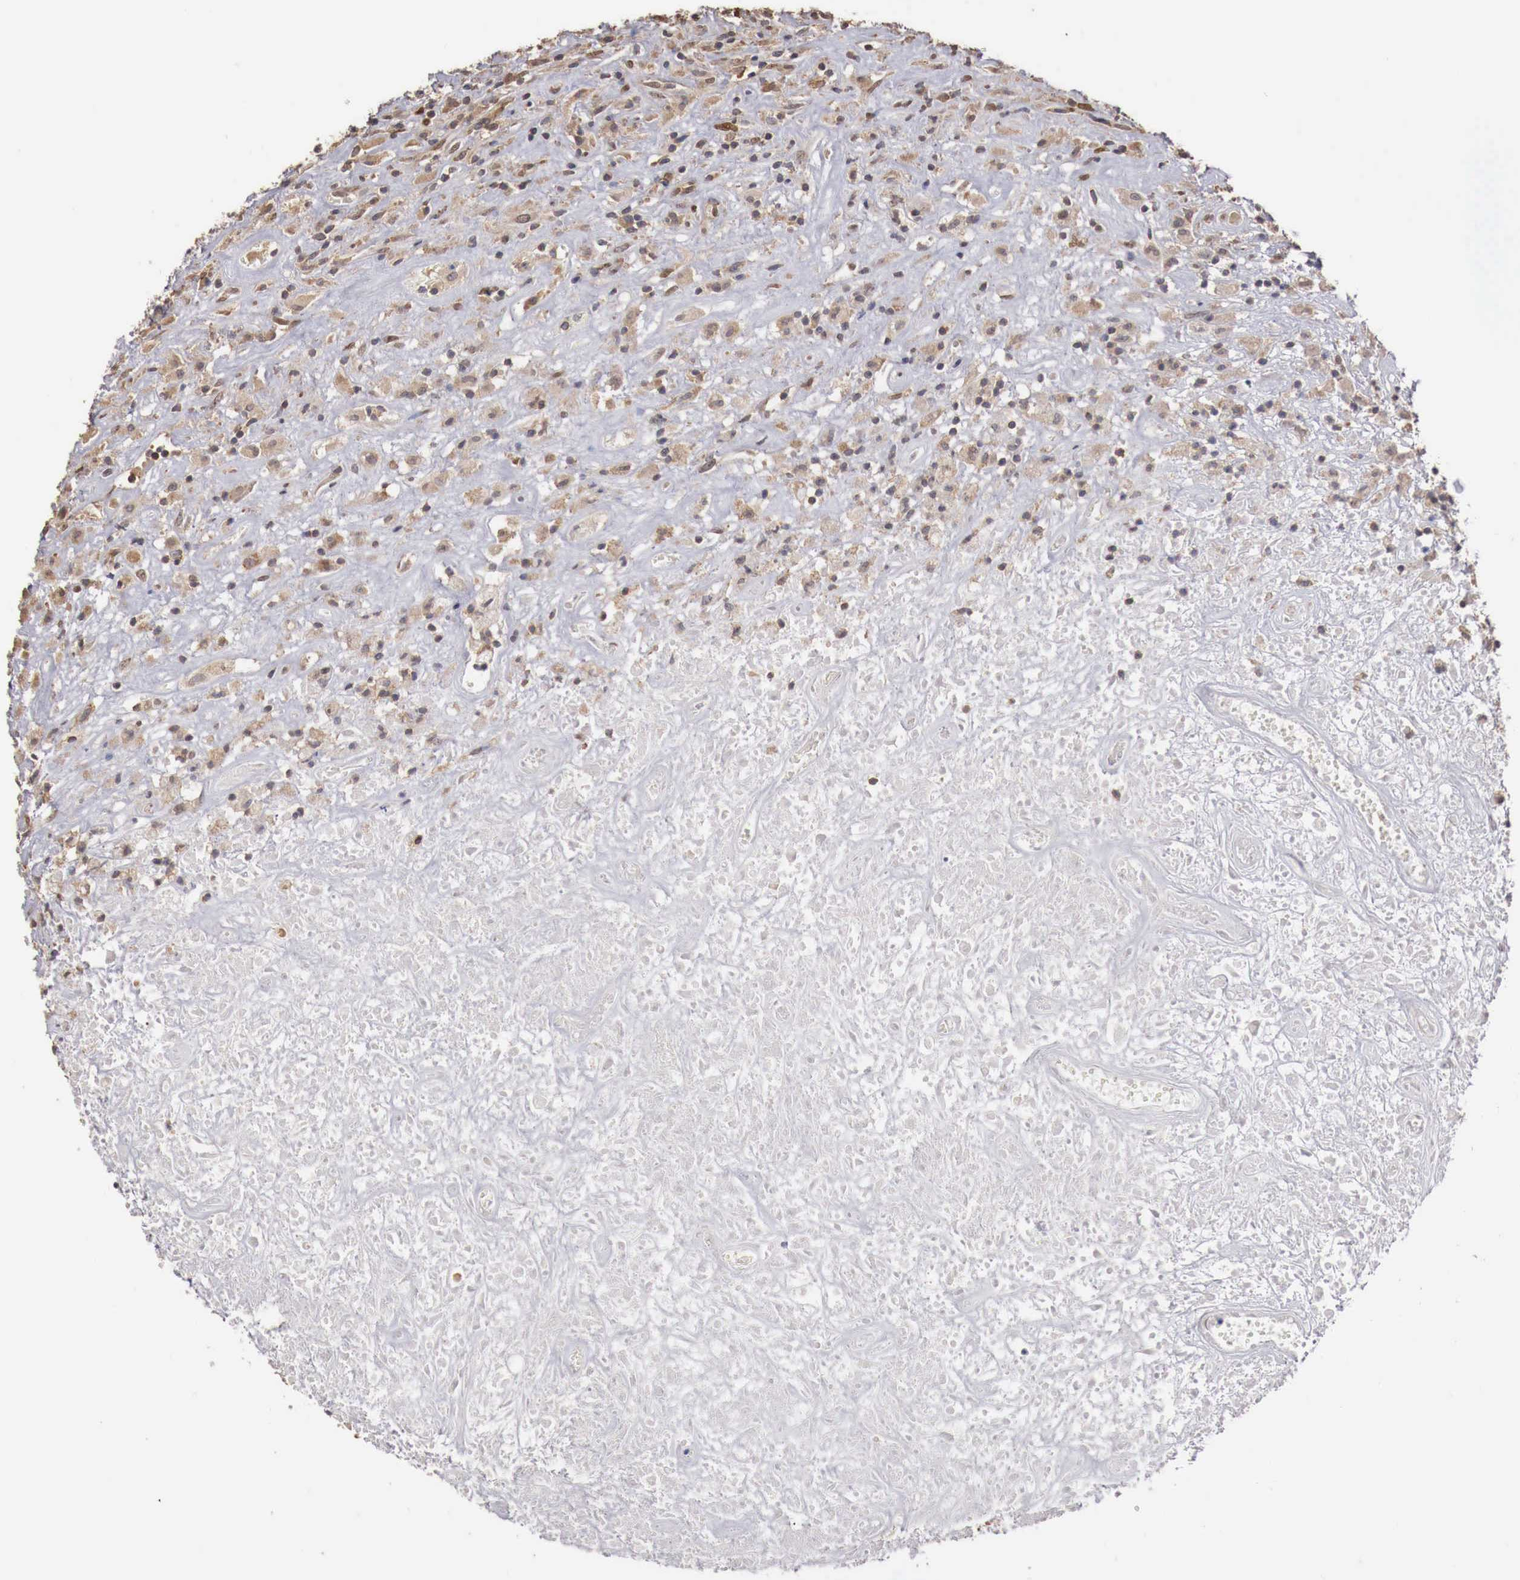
{"staining": {"intensity": "weak", "quantity": "<25%", "location": "cytoplasmic/membranous"}, "tissue": "lymphoma", "cell_type": "Tumor cells", "image_type": "cancer", "snomed": [{"axis": "morphology", "description": "Hodgkin's disease, NOS"}, {"axis": "topography", "description": "Lymph node"}], "caption": "An IHC micrograph of Hodgkin's disease is shown. There is no staining in tumor cells of Hodgkin's disease. The staining is performed using DAB brown chromogen with nuclei counter-stained in using hematoxylin.", "gene": "KHDRBS2", "patient": {"sex": "male", "age": 46}}